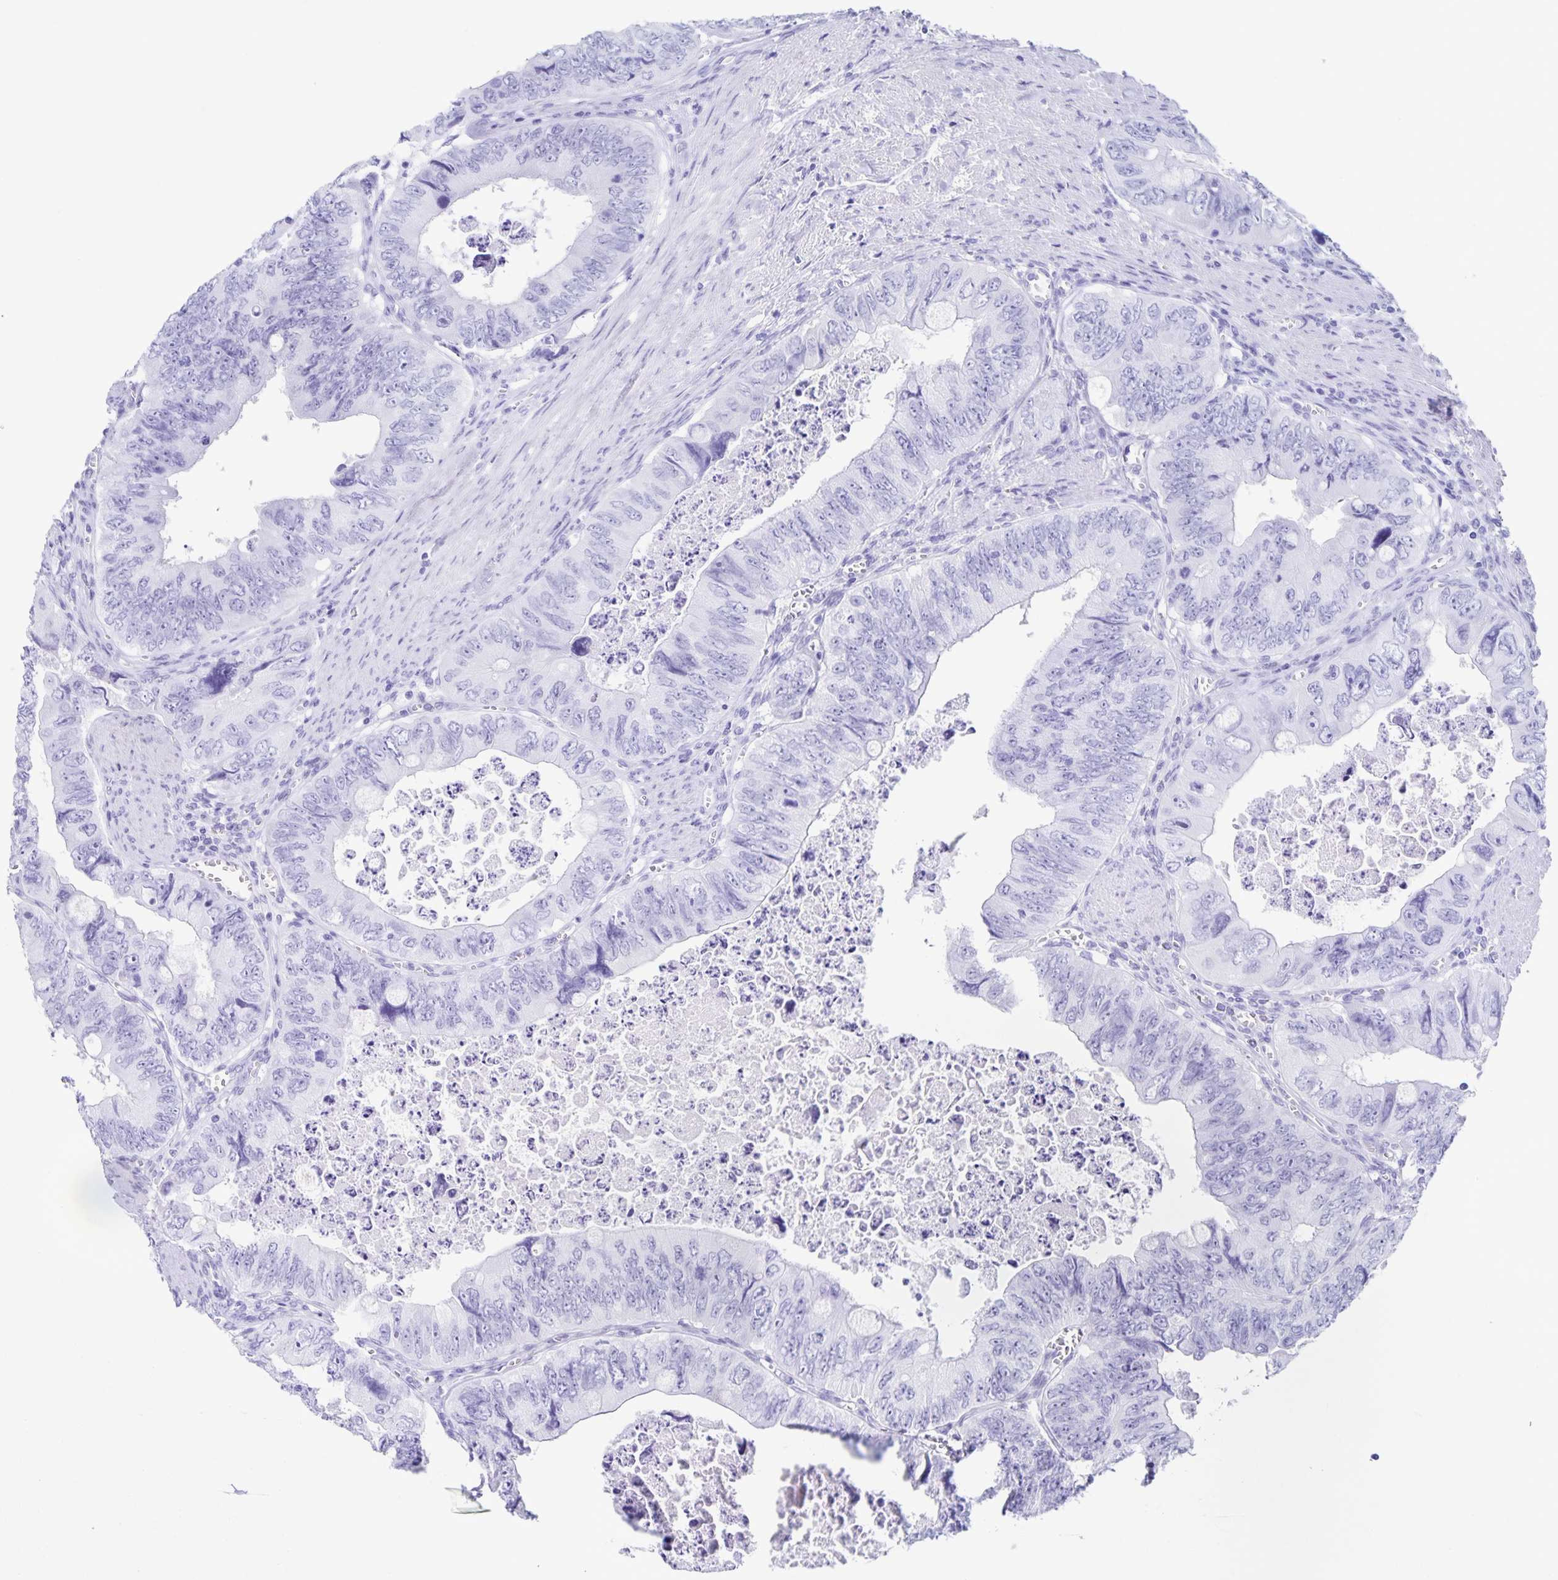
{"staining": {"intensity": "negative", "quantity": "none", "location": "none"}, "tissue": "colorectal cancer", "cell_type": "Tumor cells", "image_type": "cancer", "snomed": [{"axis": "morphology", "description": "Adenocarcinoma, NOS"}, {"axis": "topography", "description": "Colon"}], "caption": "DAB immunohistochemical staining of human colorectal cancer (adenocarcinoma) exhibits no significant positivity in tumor cells. (Stains: DAB (3,3'-diaminobenzidine) immunohistochemistry with hematoxylin counter stain, Microscopy: brightfield microscopy at high magnification).", "gene": "C12orf56", "patient": {"sex": "female", "age": 84}}